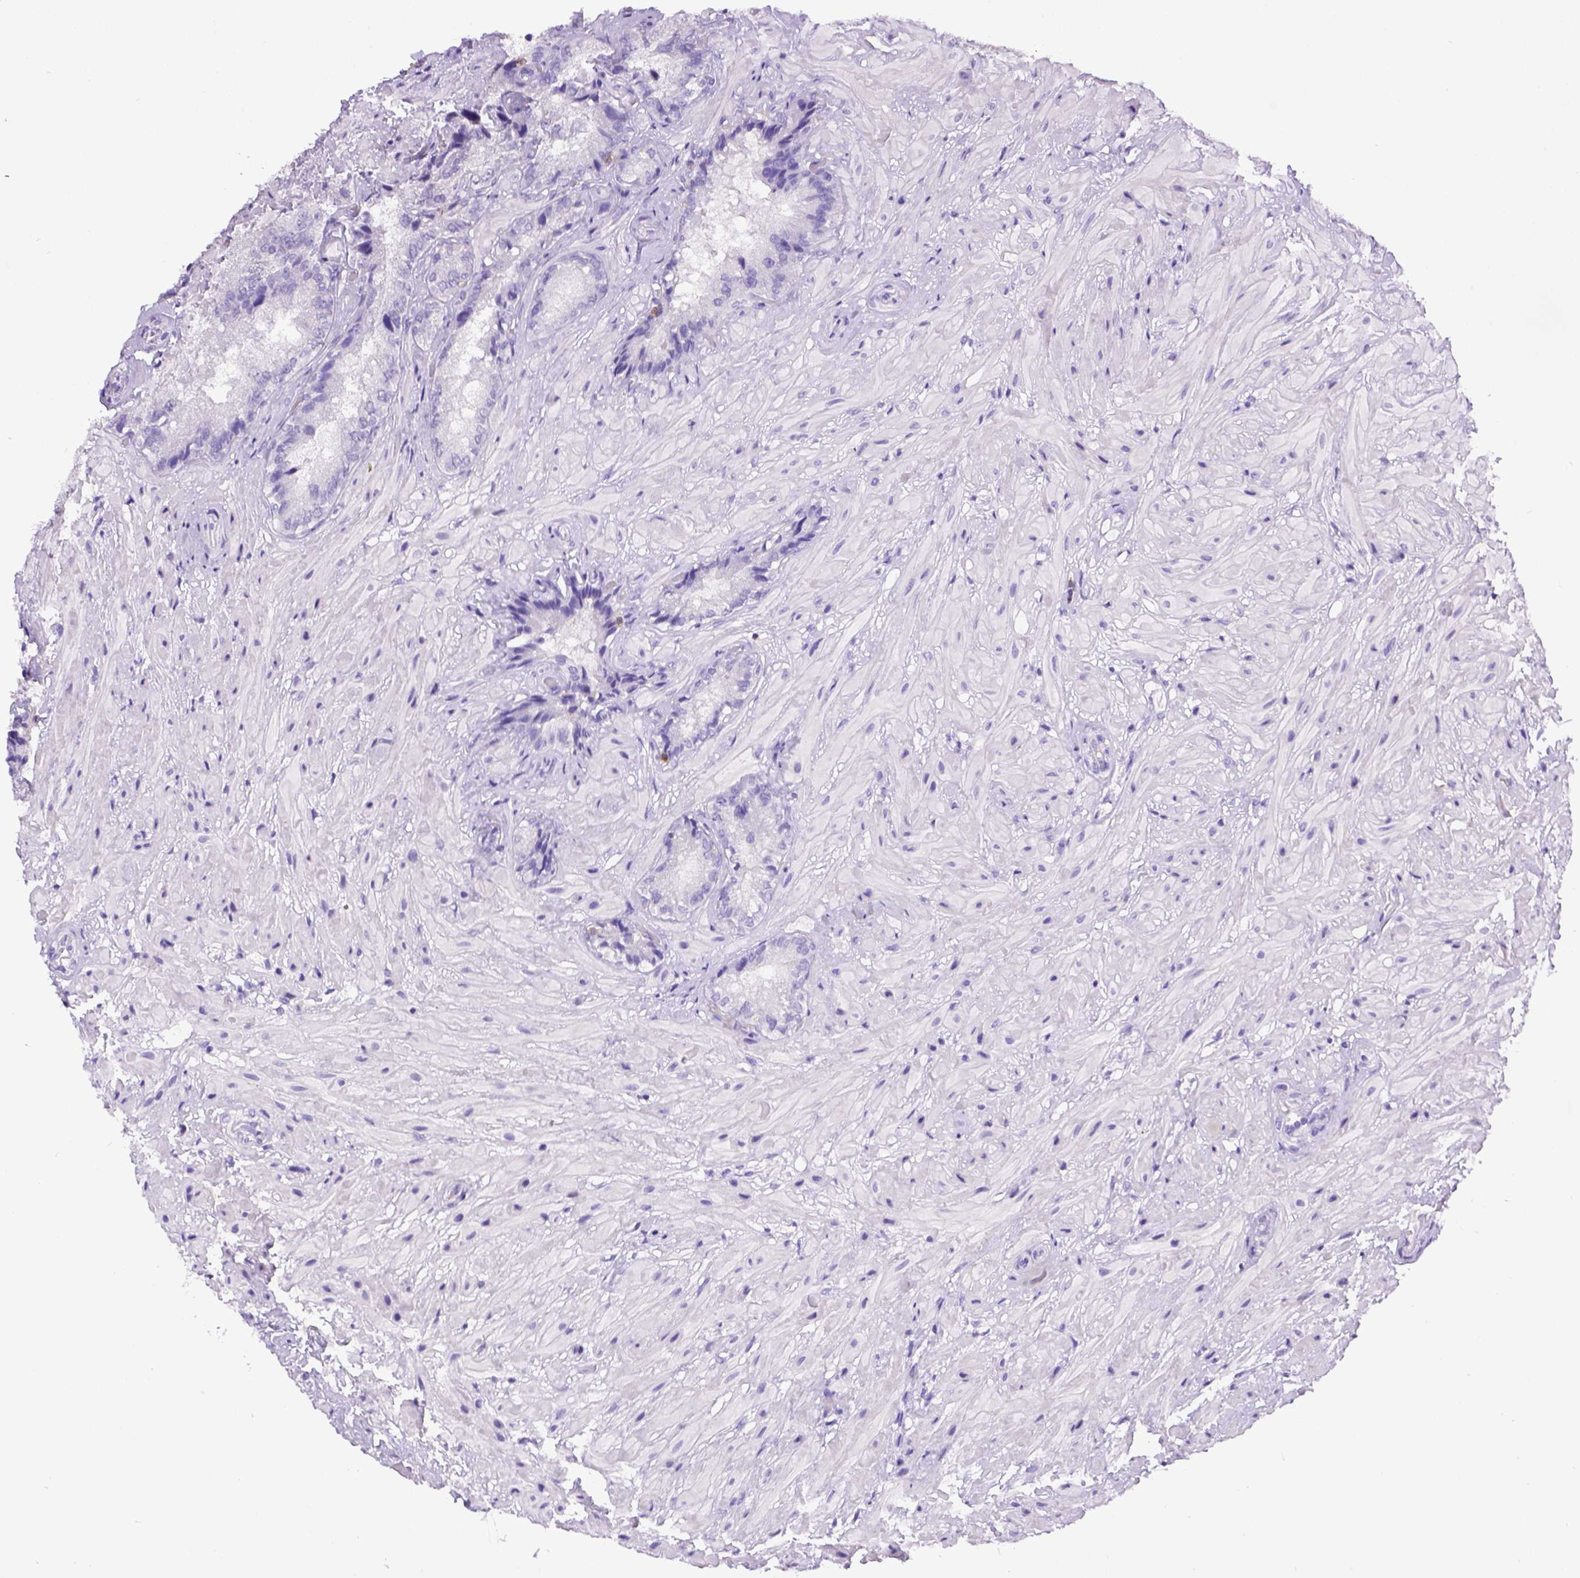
{"staining": {"intensity": "negative", "quantity": "none", "location": "none"}, "tissue": "seminal vesicle", "cell_type": "Glandular cells", "image_type": "normal", "snomed": [{"axis": "morphology", "description": "Normal tissue, NOS"}, {"axis": "topography", "description": "Seminal veicle"}], "caption": "DAB (3,3'-diaminobenzidine) immunohistochemical staining of benign human seminal vesicle demonstrates no significant expression in glandular cells.", "gene": "CD3E", "patient": {"sex": "male", "age": 57}}